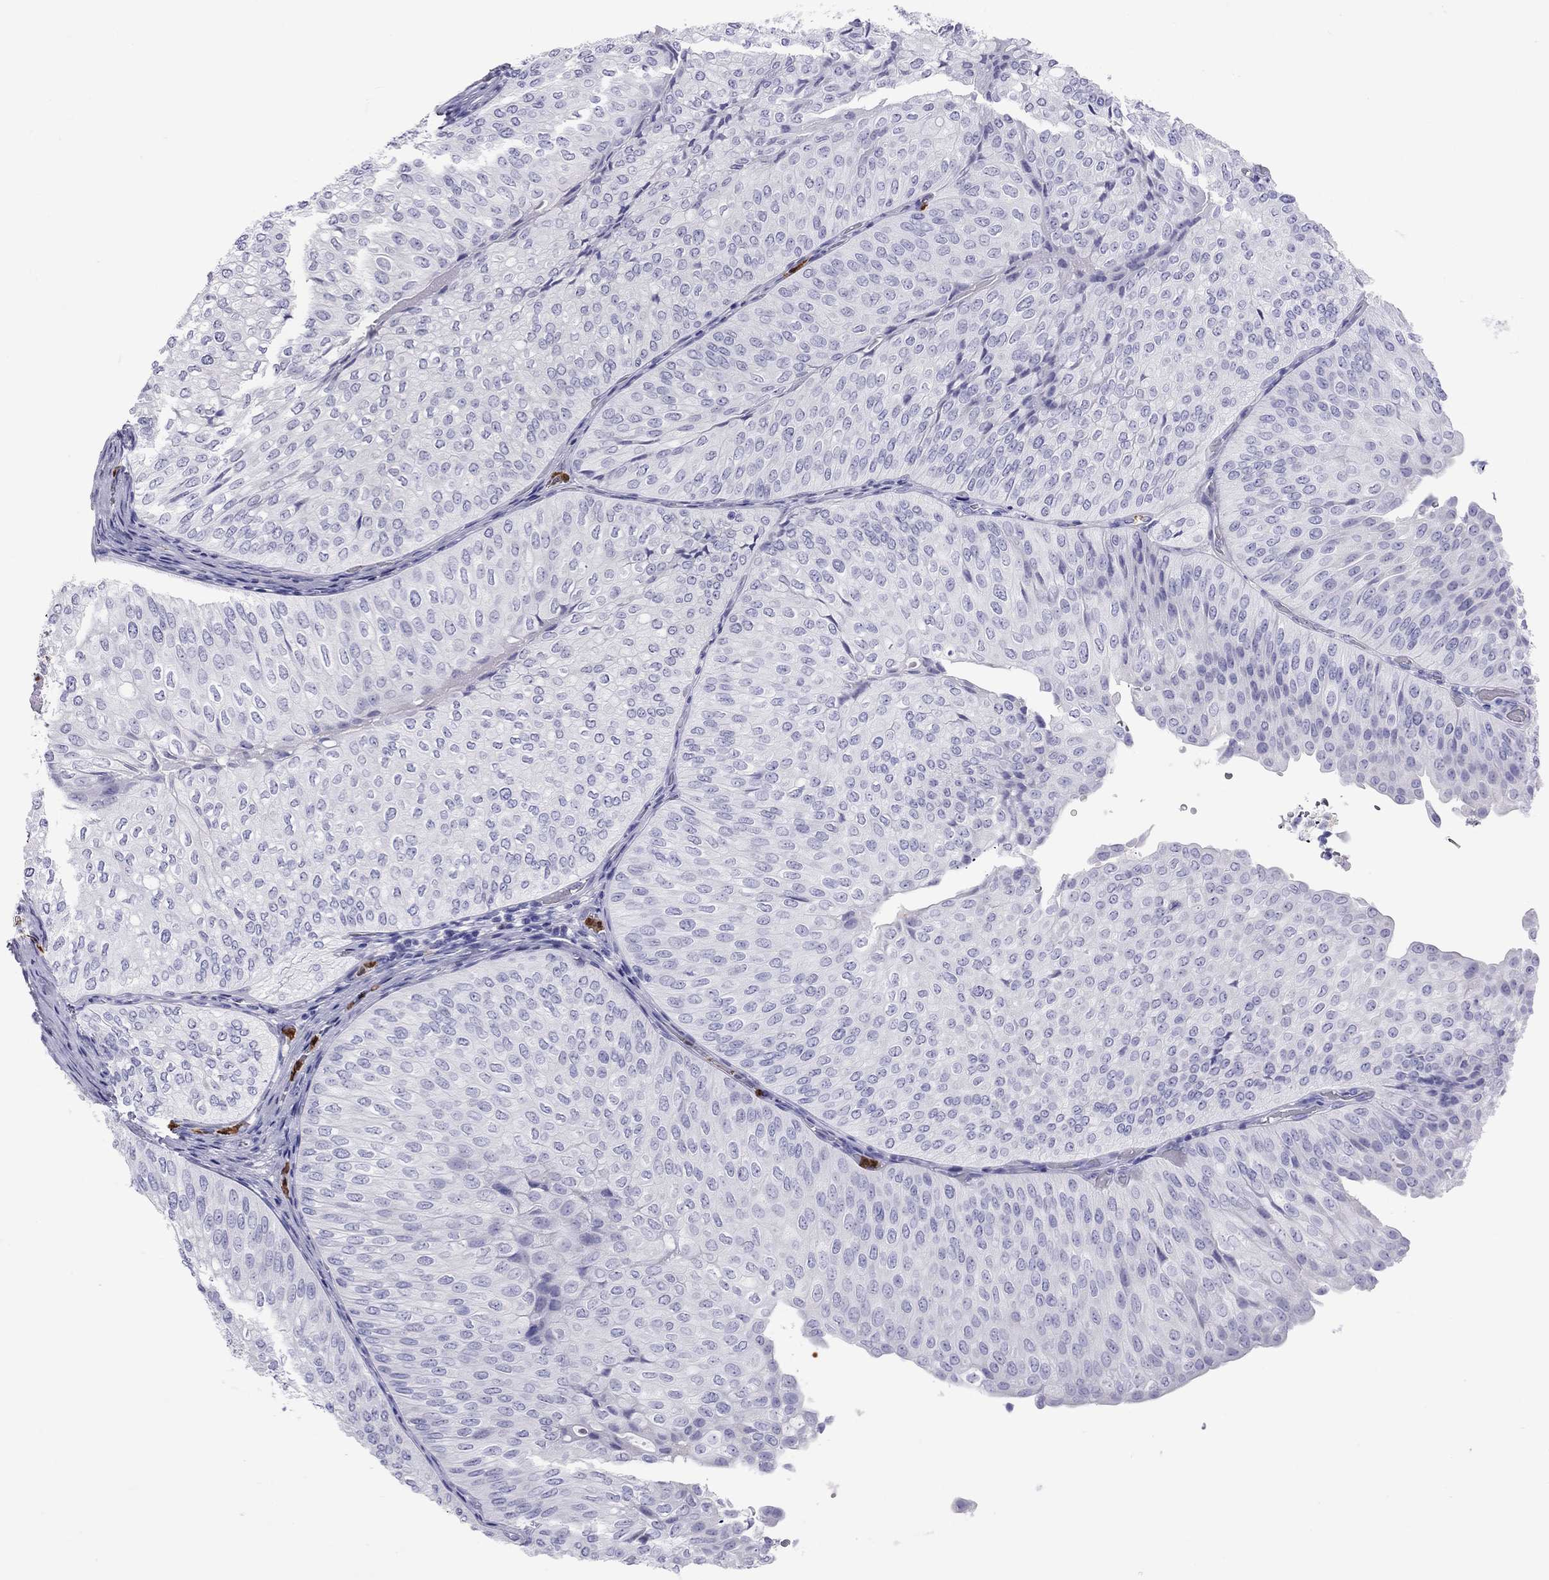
{"staining": {"intensity": "negative", "quantity": "none", "location": "none"}, "tissue": "urothelial cancer", "cell_type": "Tumor cells", "image_type": "cancer", "snomed": [{"axis": "morphology", "description": "Urothelial carcinoma, NOS"}, {"axis": "topography", "description": "Urinary bladder"}], "caption": "An immunohistochemistry histopathology image of transitional cell carcinoma is shown. There is no staining in tumor cells of transitional cell carcinoma.", "gene": "SLAMF1", "patient": {"sex": "male", "age": 62}}